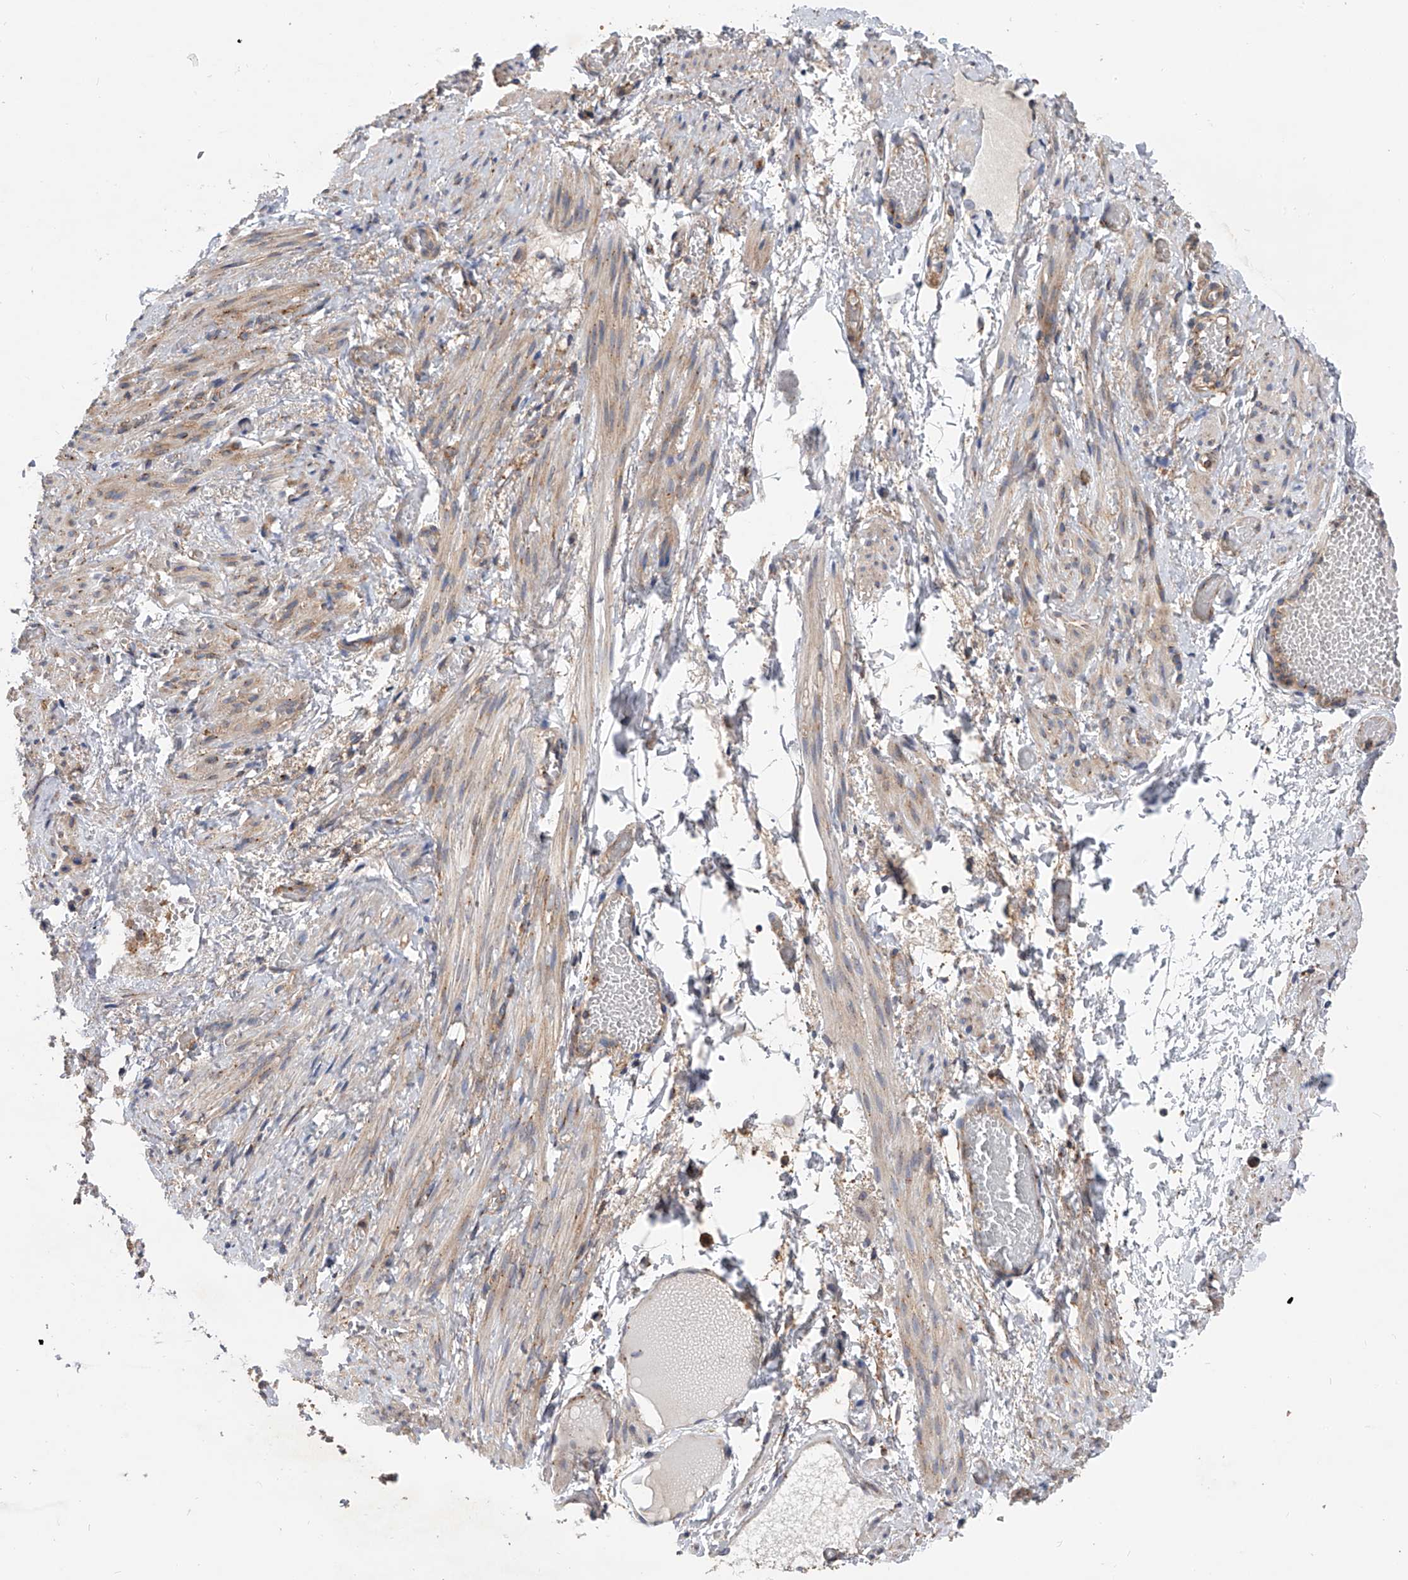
{"staining": {"intensity": "moderate", "quantity": ">75%", "location": "cytoplasmic/membranous"}, "tissue": "adipose tissue", "cell_type": "Adipocytes", "image_type": "normal", "snomed": [{"axis": "morphology", "description": "Normal tissue, NOS"}, {"axis": "topography", "description": "Smooth muscle"}, {"axis": "topography", "description": "Peripheral nerve tissue"}], "caption": "The photomicrograph exhibits staining of unremarkable adipose tissue, revealing moderate cytoplasmic/membranous protein staining (brown color) within adipocytes.", "gene": "CFAP410", "patient": {"sex": "female", "age": 39}}